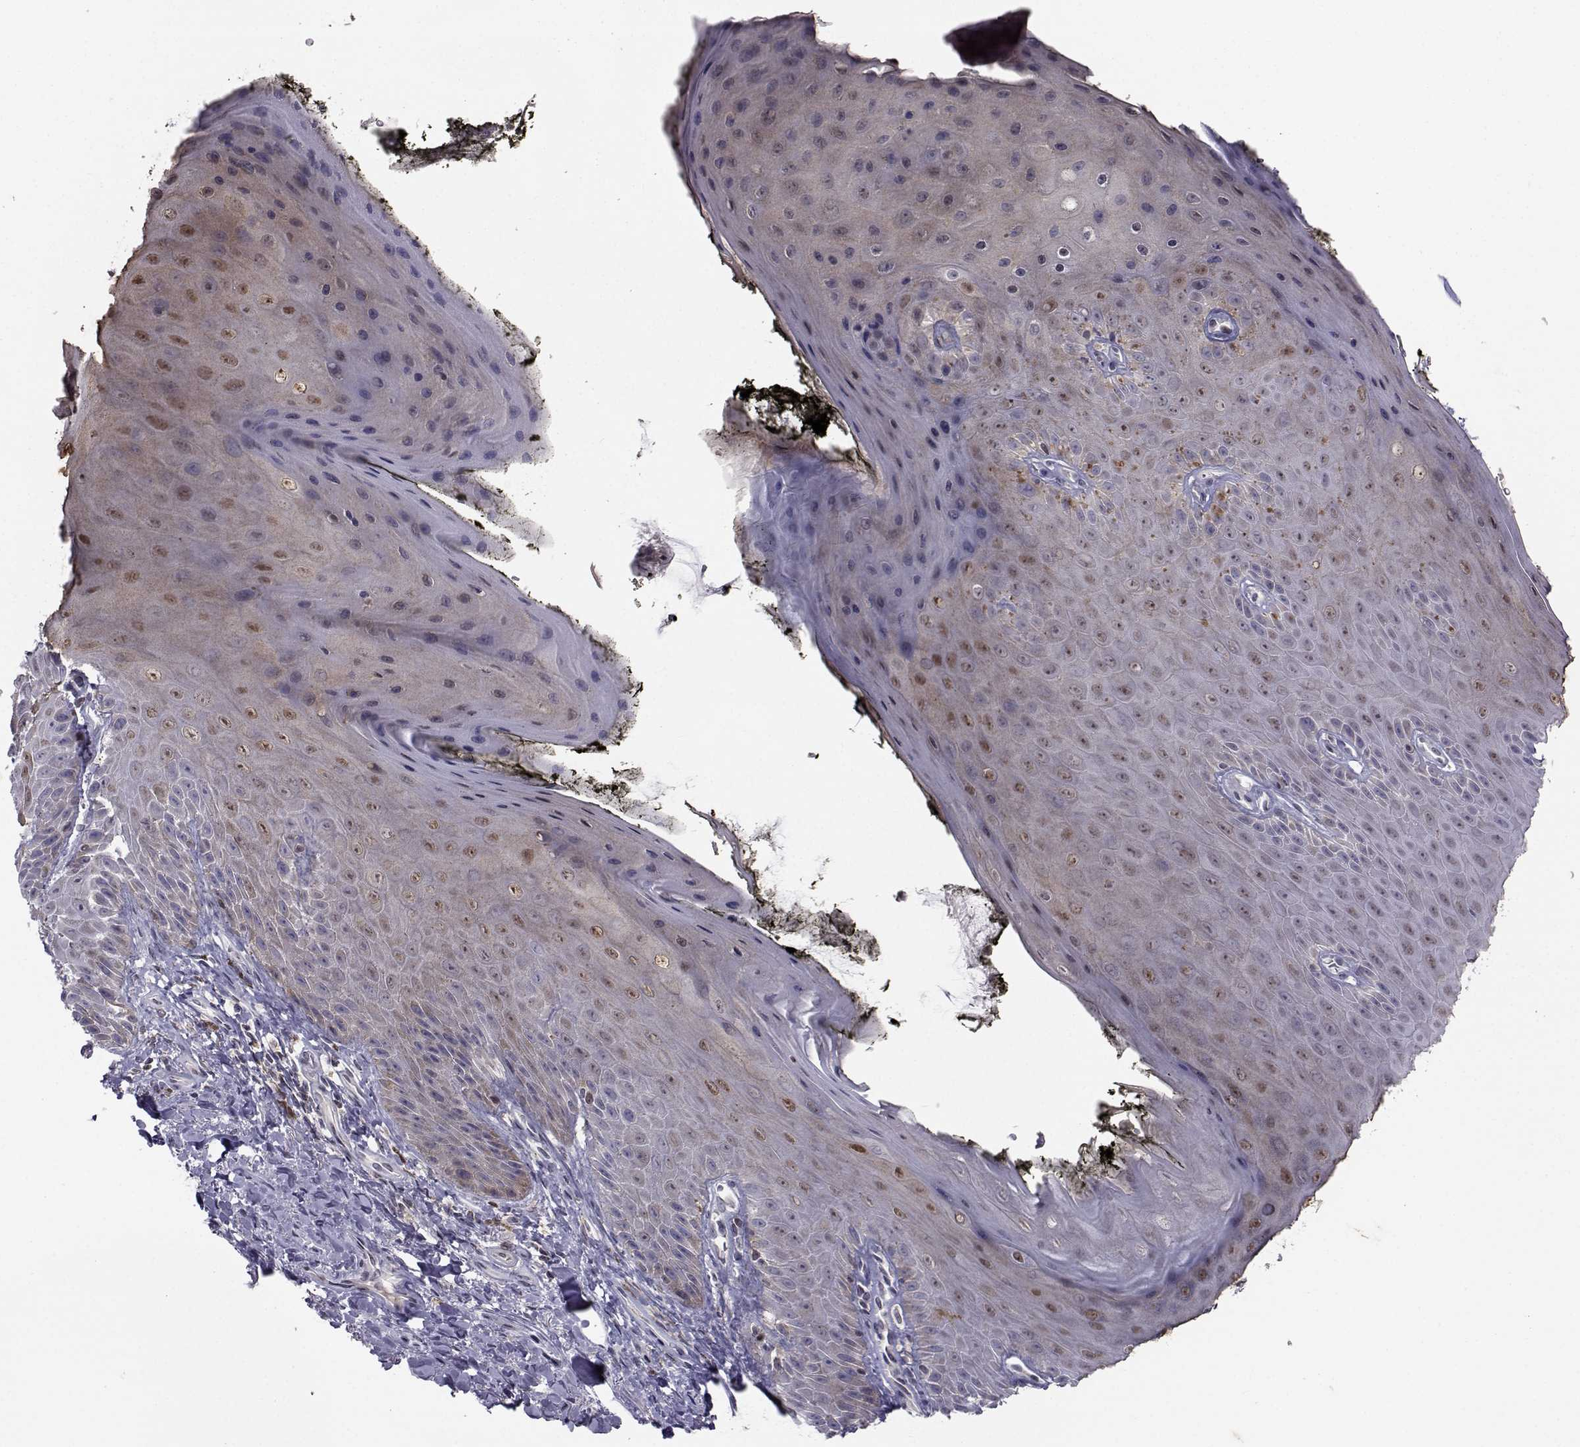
{"staining": {"intensity": "moderate", "quantity": "<25%", "location": "nuclear"}, "tissue": "skin", "cell_type": "Epidermal cells", "image_type": "normal", "snomed": [{"axis": "morphology", "description": "Normal tissue, NOS"}, {"axis": "topography", "description": "Anal"}, {"axis": "topography", "description": "Peripheral nerve tissue"}], "caption": "Skin stained with DAB (3,3'-diaminobenzidine) IHC displays low levels of moderate nuclear positivity in about <25% of epidermal cells.", "gene": "PCP4L1", "patient": {"sex": "male", "age": 53}}